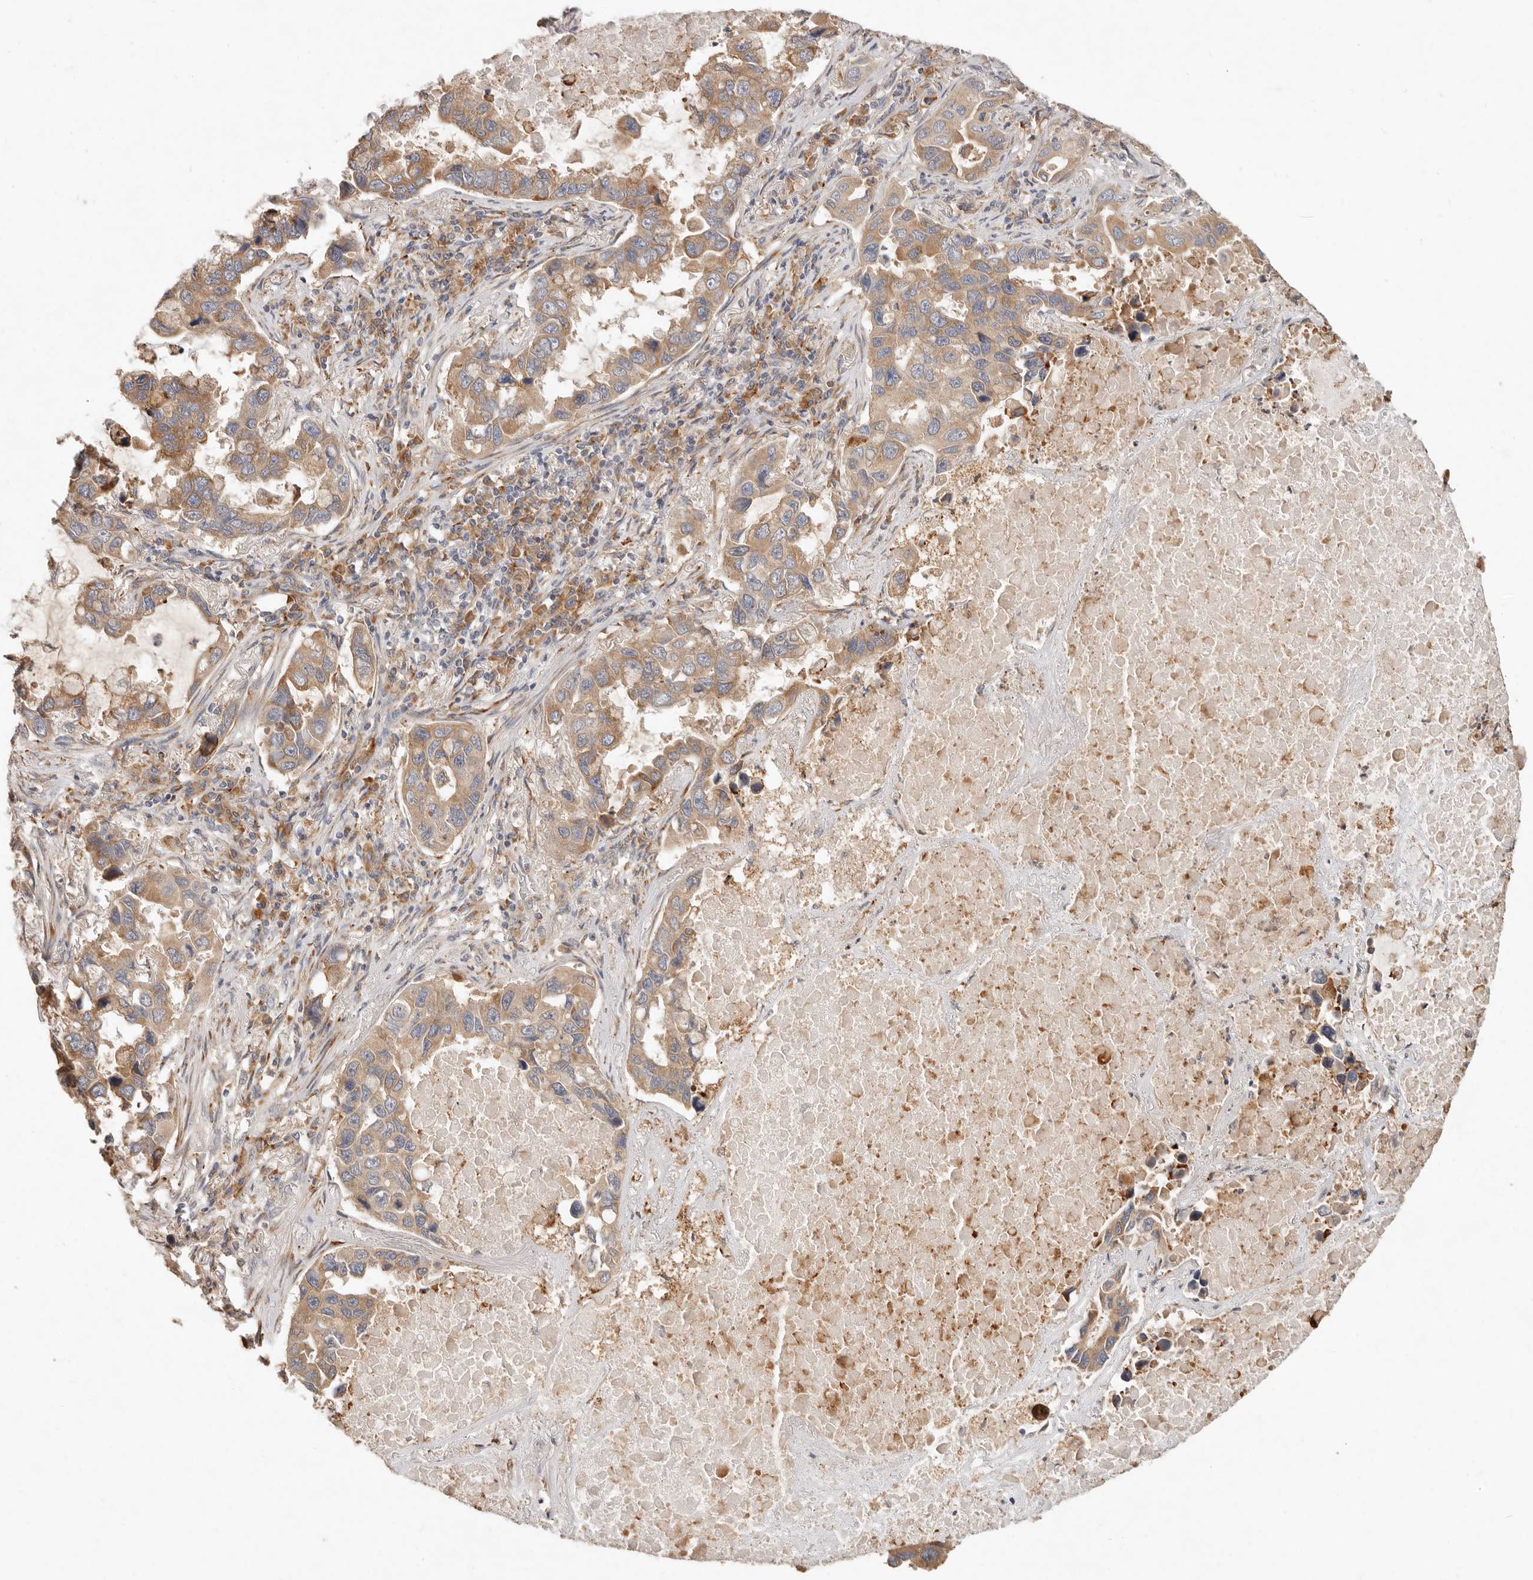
{"staining": {"intensity": "moderate", "quantity": ">75%", "location": "cytoplasmic/membranous"}, "tissue": "lung cancer", "cell_type": "Tumor cells", "image_type": "cancer", "snomed": [{"axis": "morphology", "description": "Adenocarcinoma, NOS"}, {"axis": "topography", "description": "Lung"}], "caption": "Protein expression analysis of lung cancer (adenocarcinoma) shows moderate cytoplasmic/membranous expression in about >75% of tumor cells. The staining is performed using DAB (3,3'-diaminobenzidine) brown chromogen to label protein expression. The nuclei are counter-stained blue using hematoxylin.", "gene": "ARHGEF10L", "patient": {"sex": "male", "age": 64}}